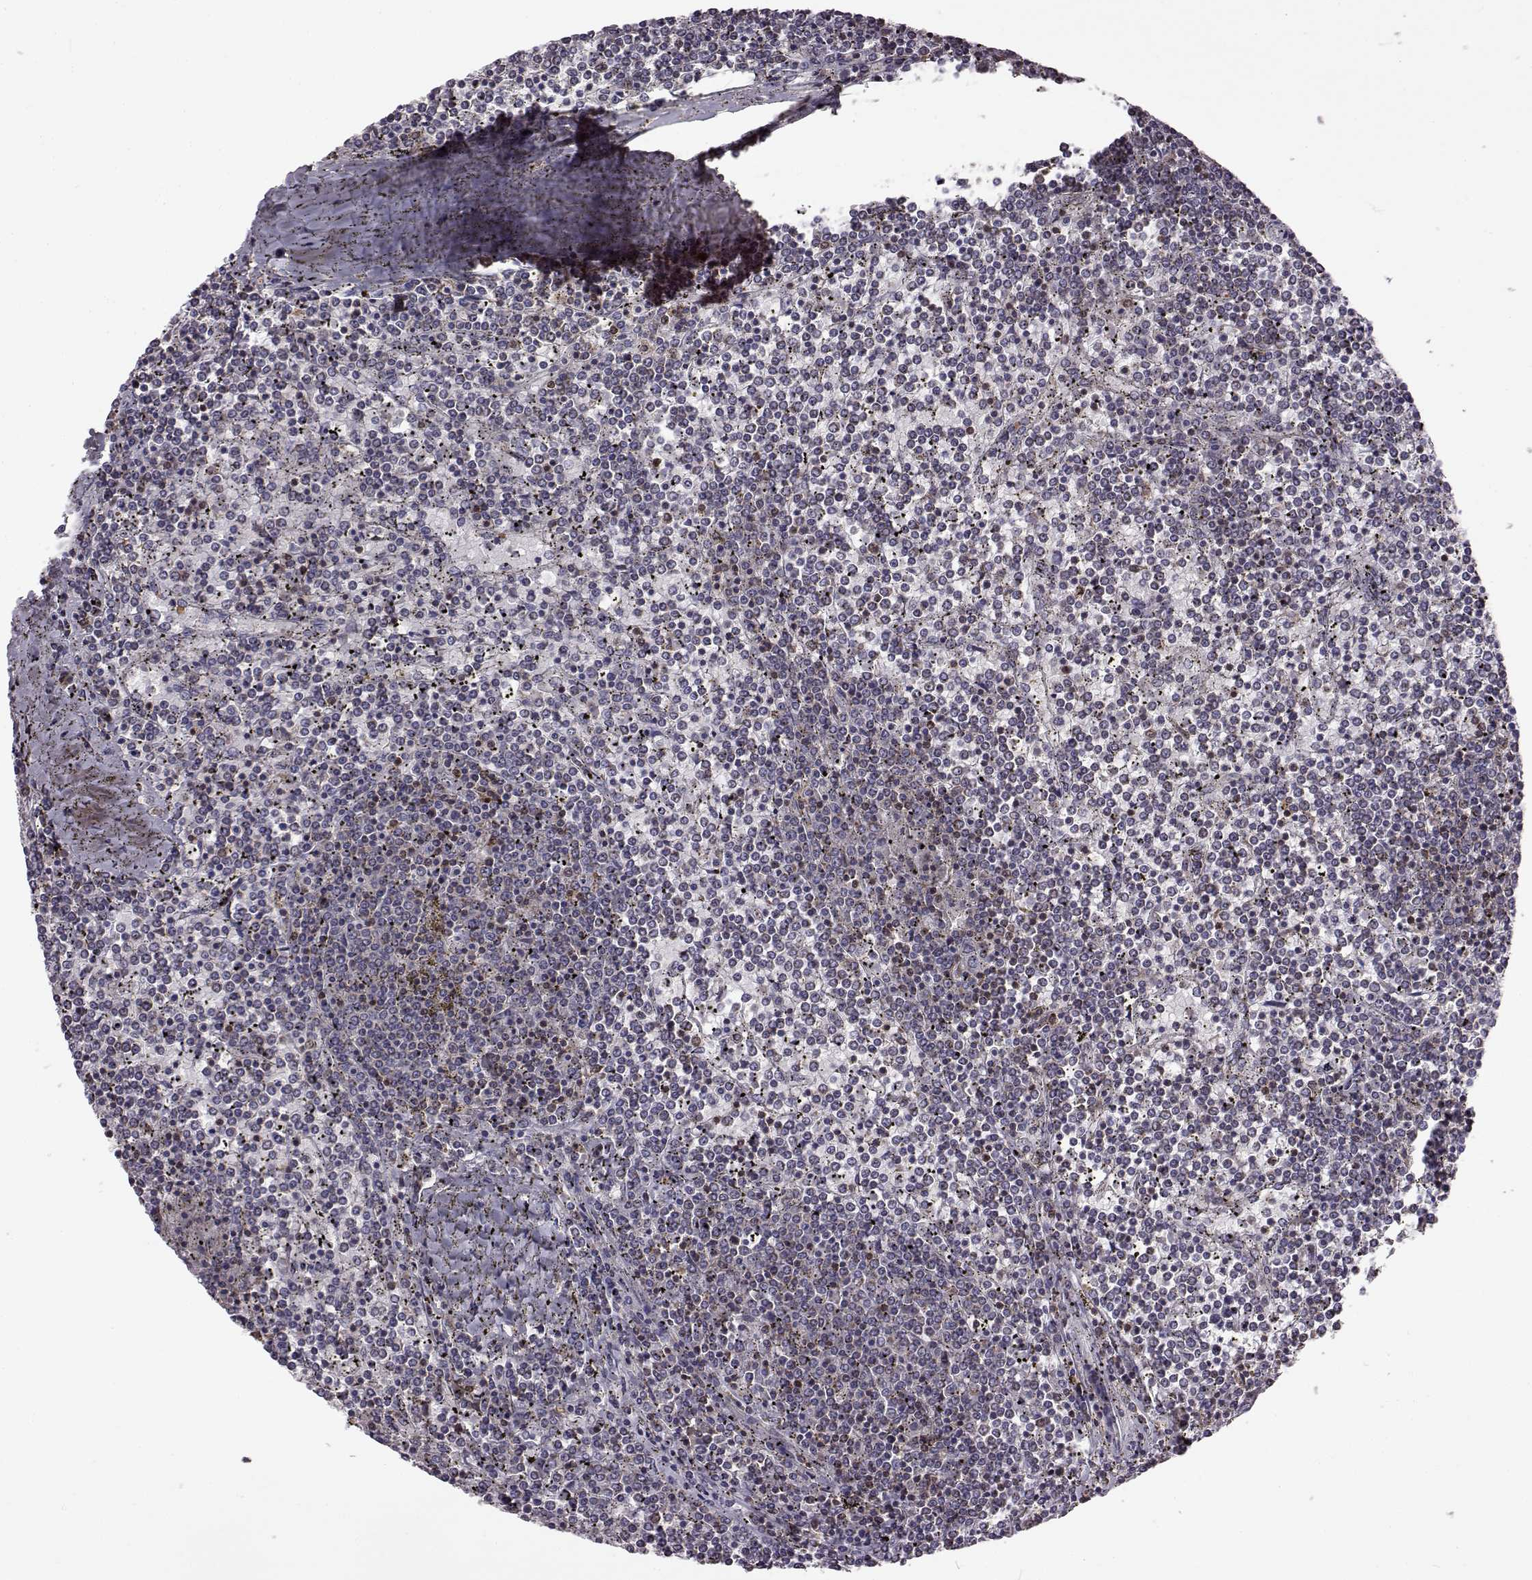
{"staining": {"intensity": "negative", "quantity": "none", "location": "none"}, "tissue": "lymphoma", "cell_type": "Tumor cells", "image_type": "cancer", "snomed": [{"axis": "morphology", "description": "Malignant lymphoma, non-Hodgkin's type, Low grade"}, {"axis": "topography", "description": "Spleen"}], "caption": "A histopathology image of human lymphoma is negative for staining in tumor cells.", "gene": "DOK2", "patient": {"sex": "female", "age": 19}}